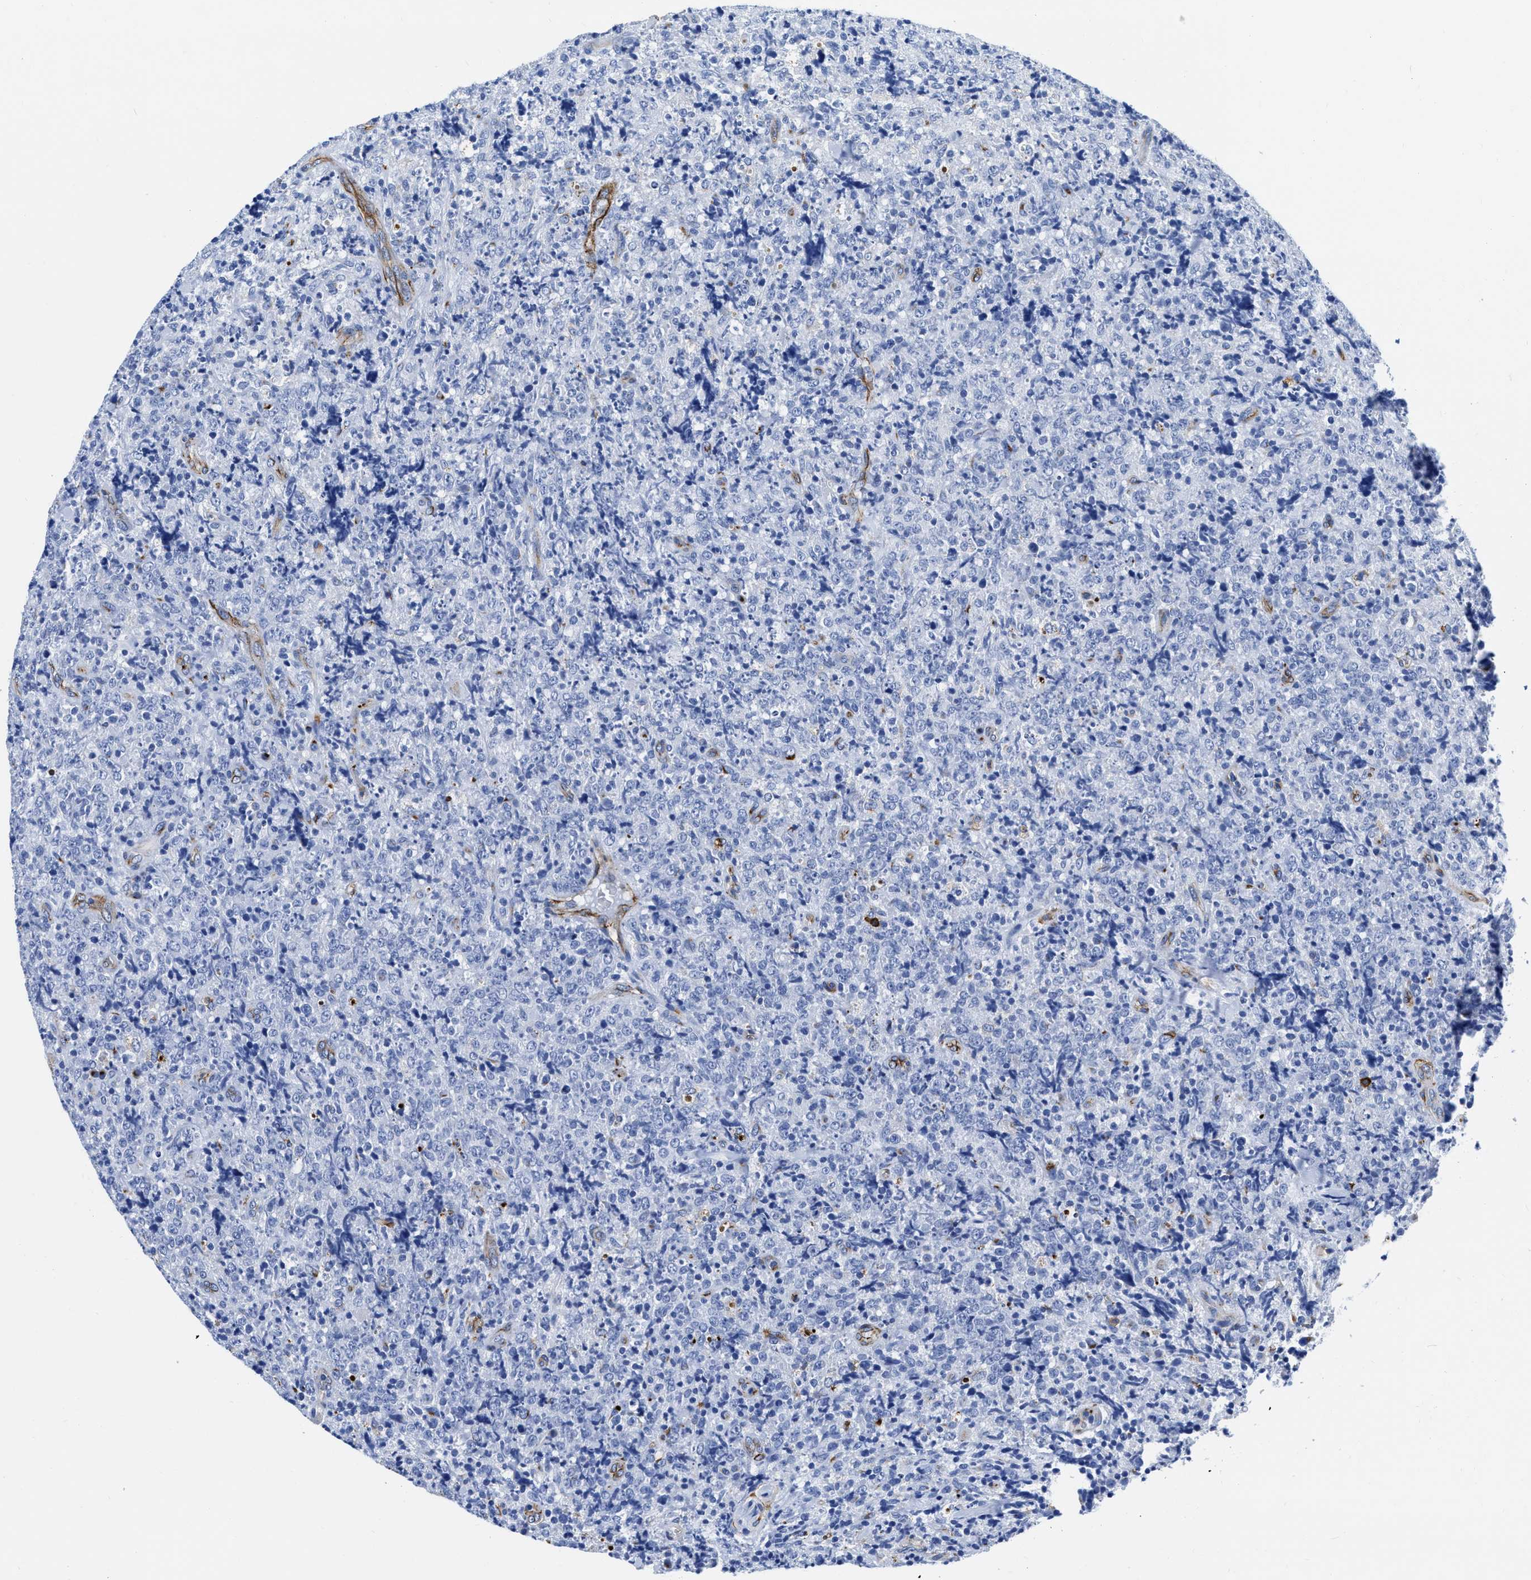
{"staining": {"intensity": "negative", "quantity": "none", "location": "none"}, "tissue": "lymphoma", "cell_type": "Tumor cells", "image_type": "cancer", "snomed": [{"axis": "morphology", "description": "Malignant lymphoma, non-Hodgkin's type, High grade"}, {"axis": "topography", "description": "Tonsil"}], "caption": "High magnification brightfield microscopy of malignant lymphoma, non-Hodgkin's type (high-grade) stained with DAB (3,3'-diaminobenzidine) (brown) and counterstained with hematoxylin (blue): tumor cells show no significant staining.", "gene": "TVP23B", "patient": {"sex": "female", "age": 36}}